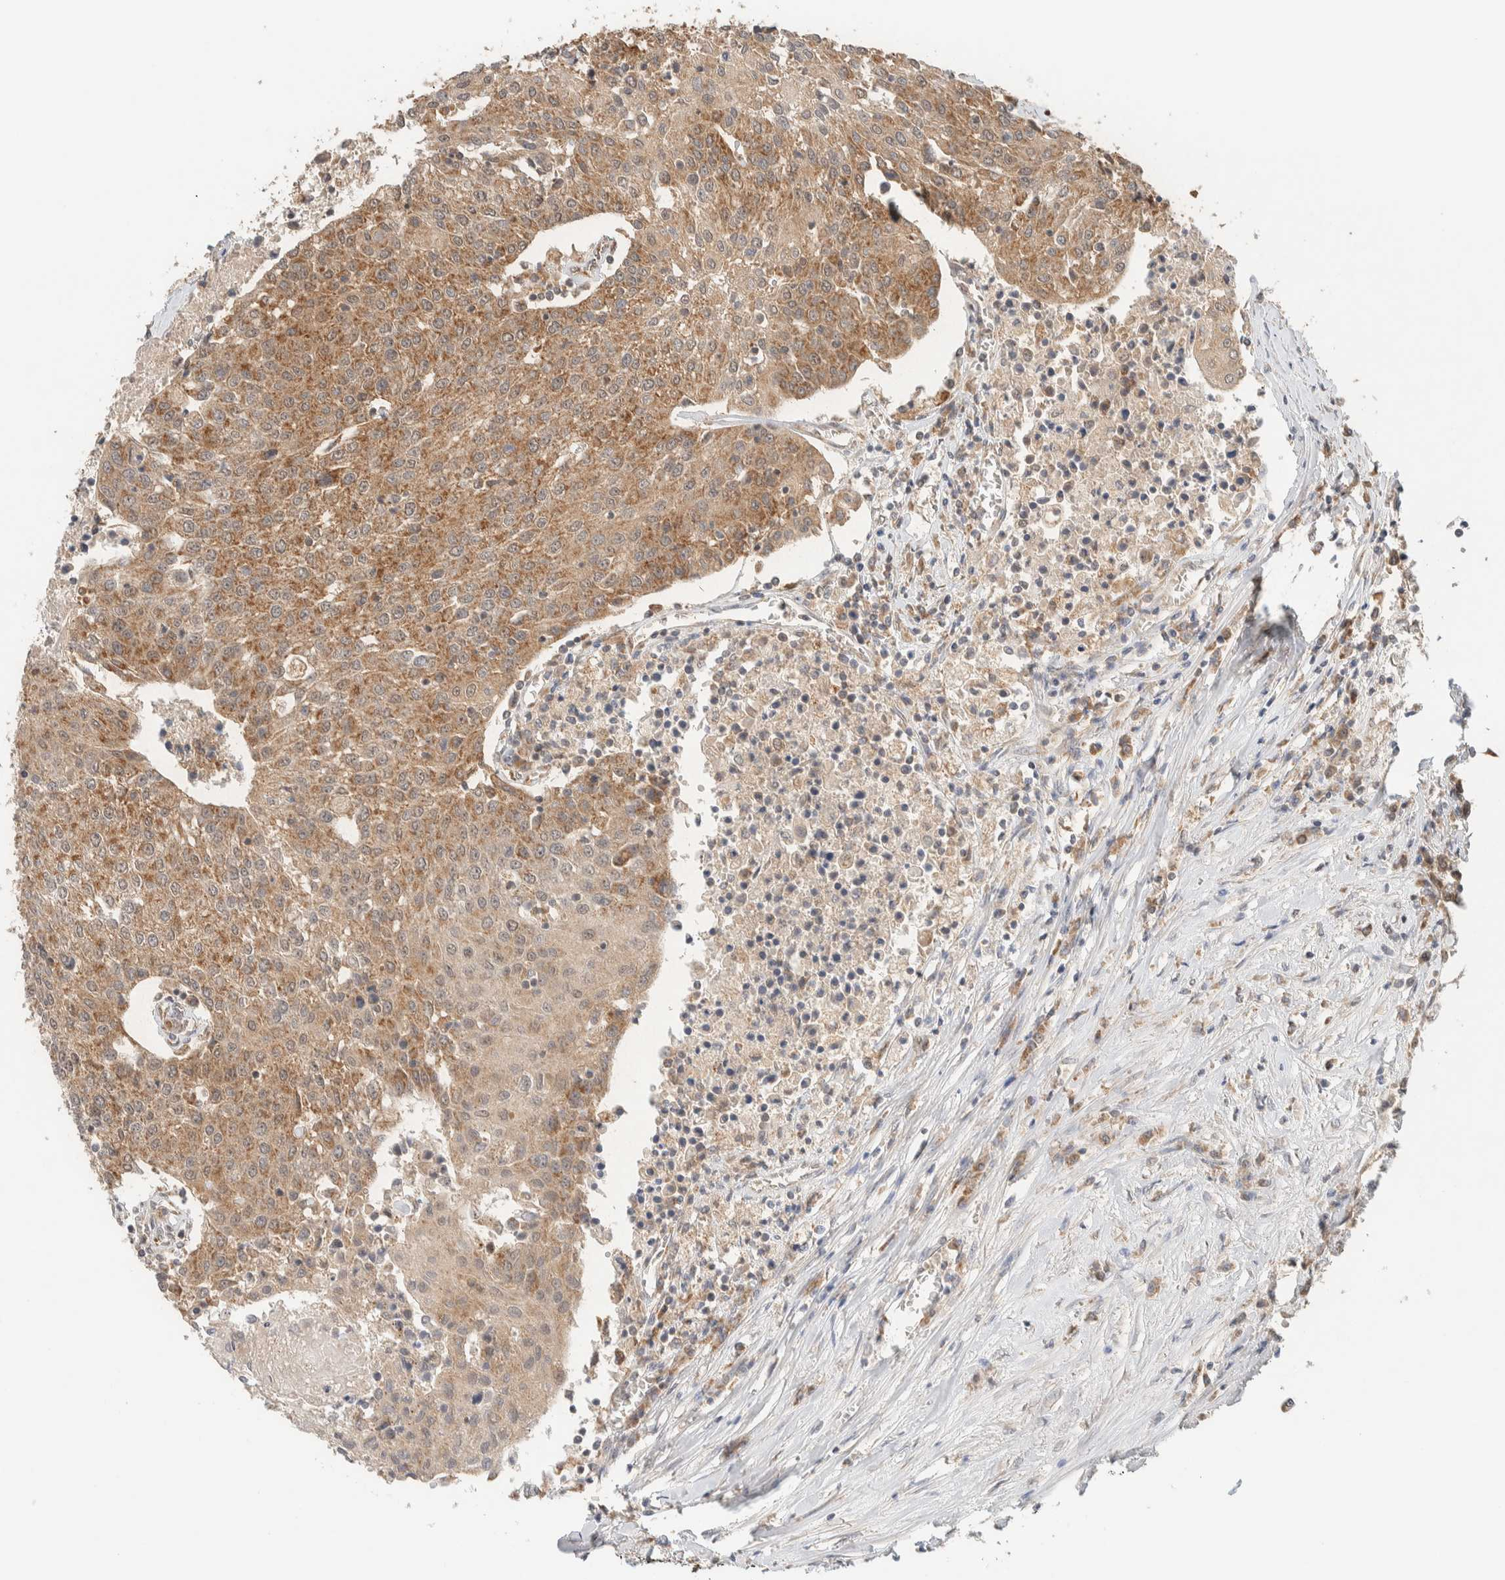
{"staining": {"intensity": "moderate", "quantity": ">75%", "location": "cytoplasmic/membranous"}, "tissue": "urothelial cancer", "cell_type": "Tumor cells", "image_type": "cancer", "snomed": [{"axis": "morphology", "description": "Urothelial carcinoma, High grade"}, {"axis": "topography", "description": "Urinary bladder"}], "caption": "Protein staining reveals moderate cytoplasmic/membranous staining in approximately >75% of tumor cells in high-grade urothelial carcinoma. (brown staining indicates protein expression, while blue staining denotes nuclei).", "gene": "MRPL41", "patient": {"sex": "female", "age": 85}}